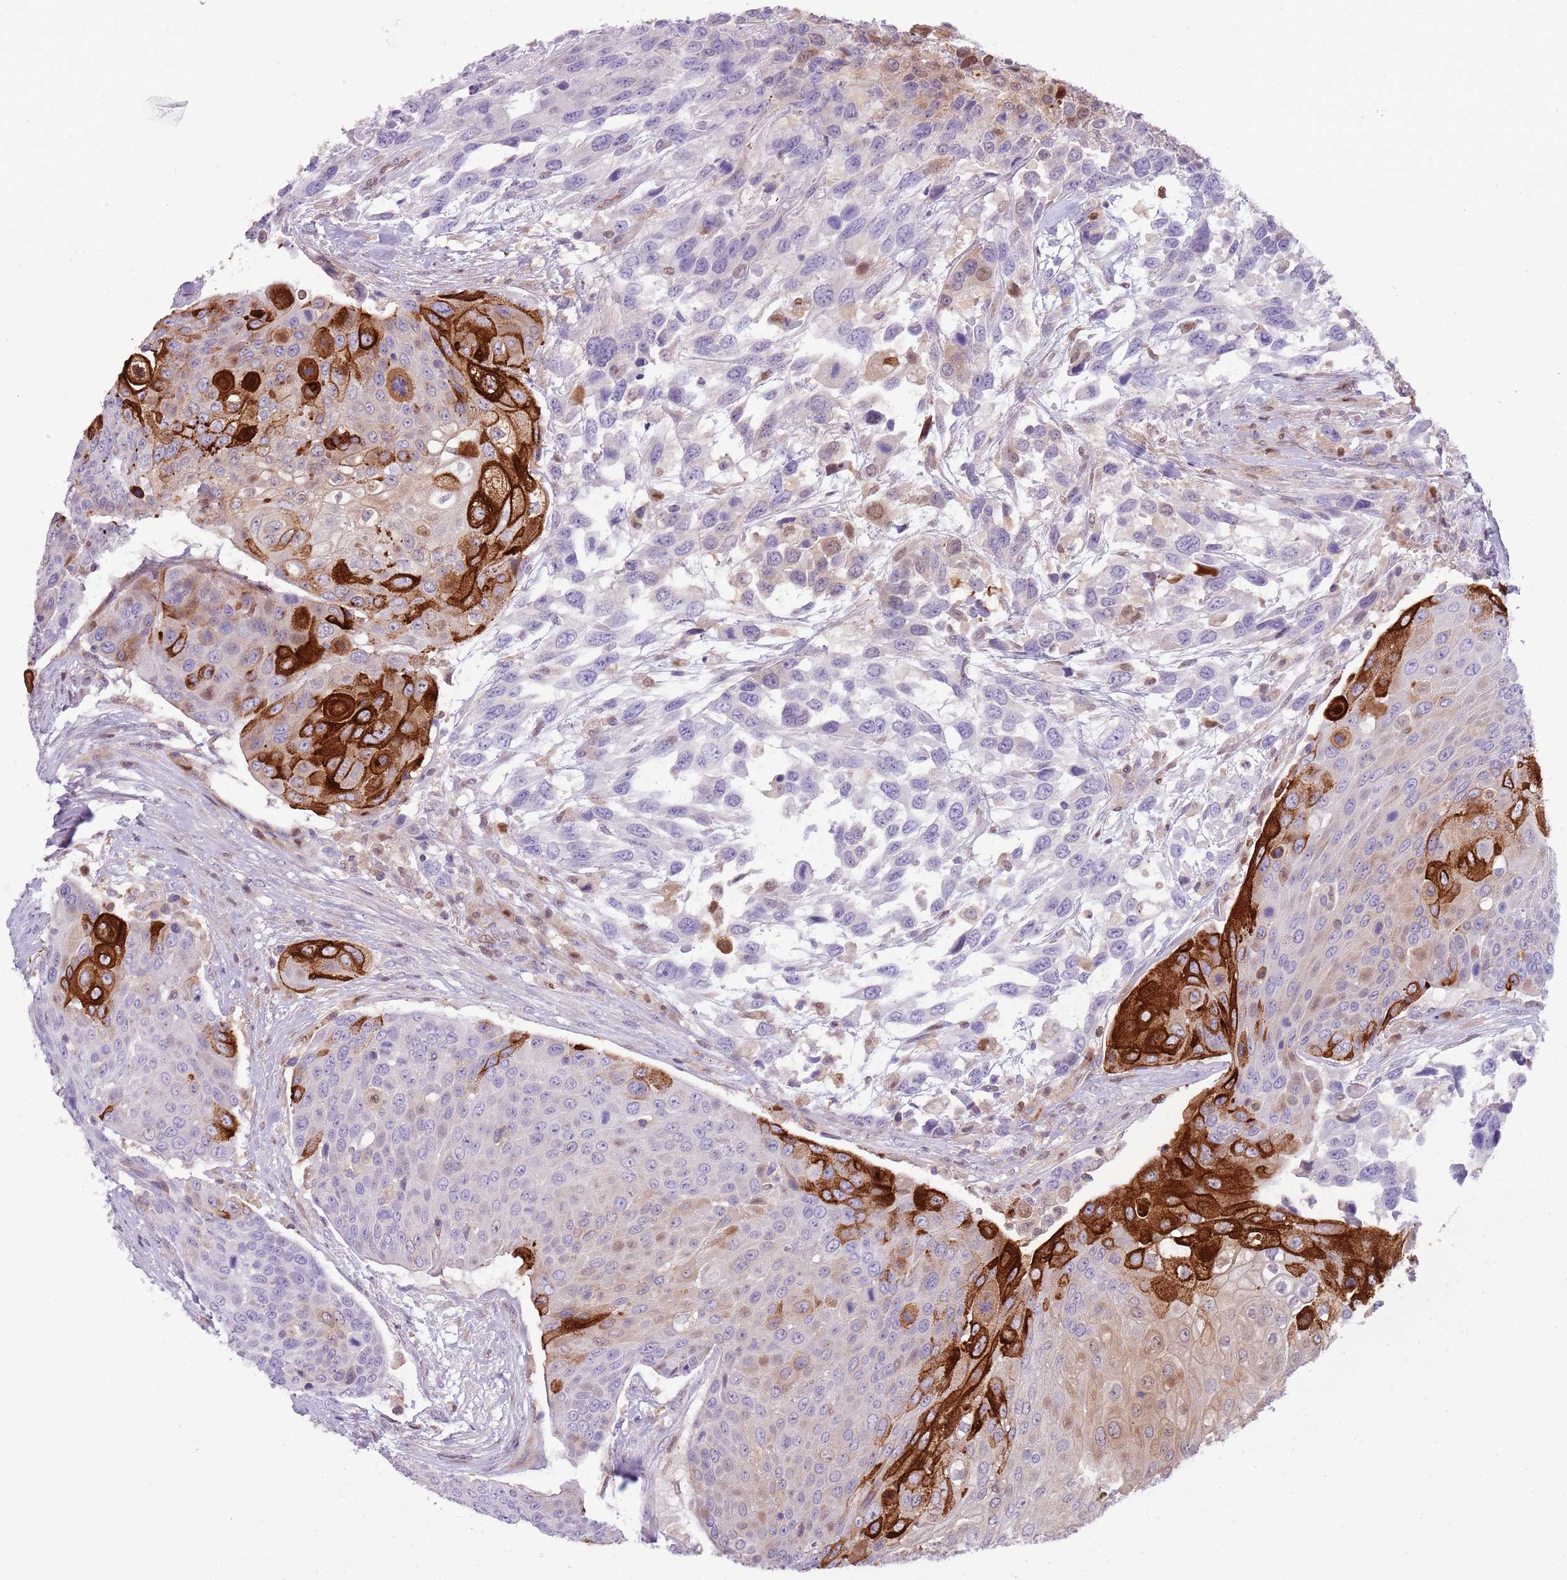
{"staining": {"intensity": "strong", "quantity": "<25%", "location": "cytoplasmic/membranous"}, "tissue": "urothelial cancer", "cell_type": "Tumor cells", "image_type": "cancer", "snomed": [{"axis": "morphology", "description": "Urothelial carcinoma, High grade"}, {"axis": "topography", "description": "Urinary bladder"}], "caption": "This image reveals immunohistochemistry staining of urothelial cancer, with medium strong cytoplasmic/membranous expression in approximately <25% of tumor cells.", "gene": "NBPF6", "patient": {"sex": "female", "age": 70}}